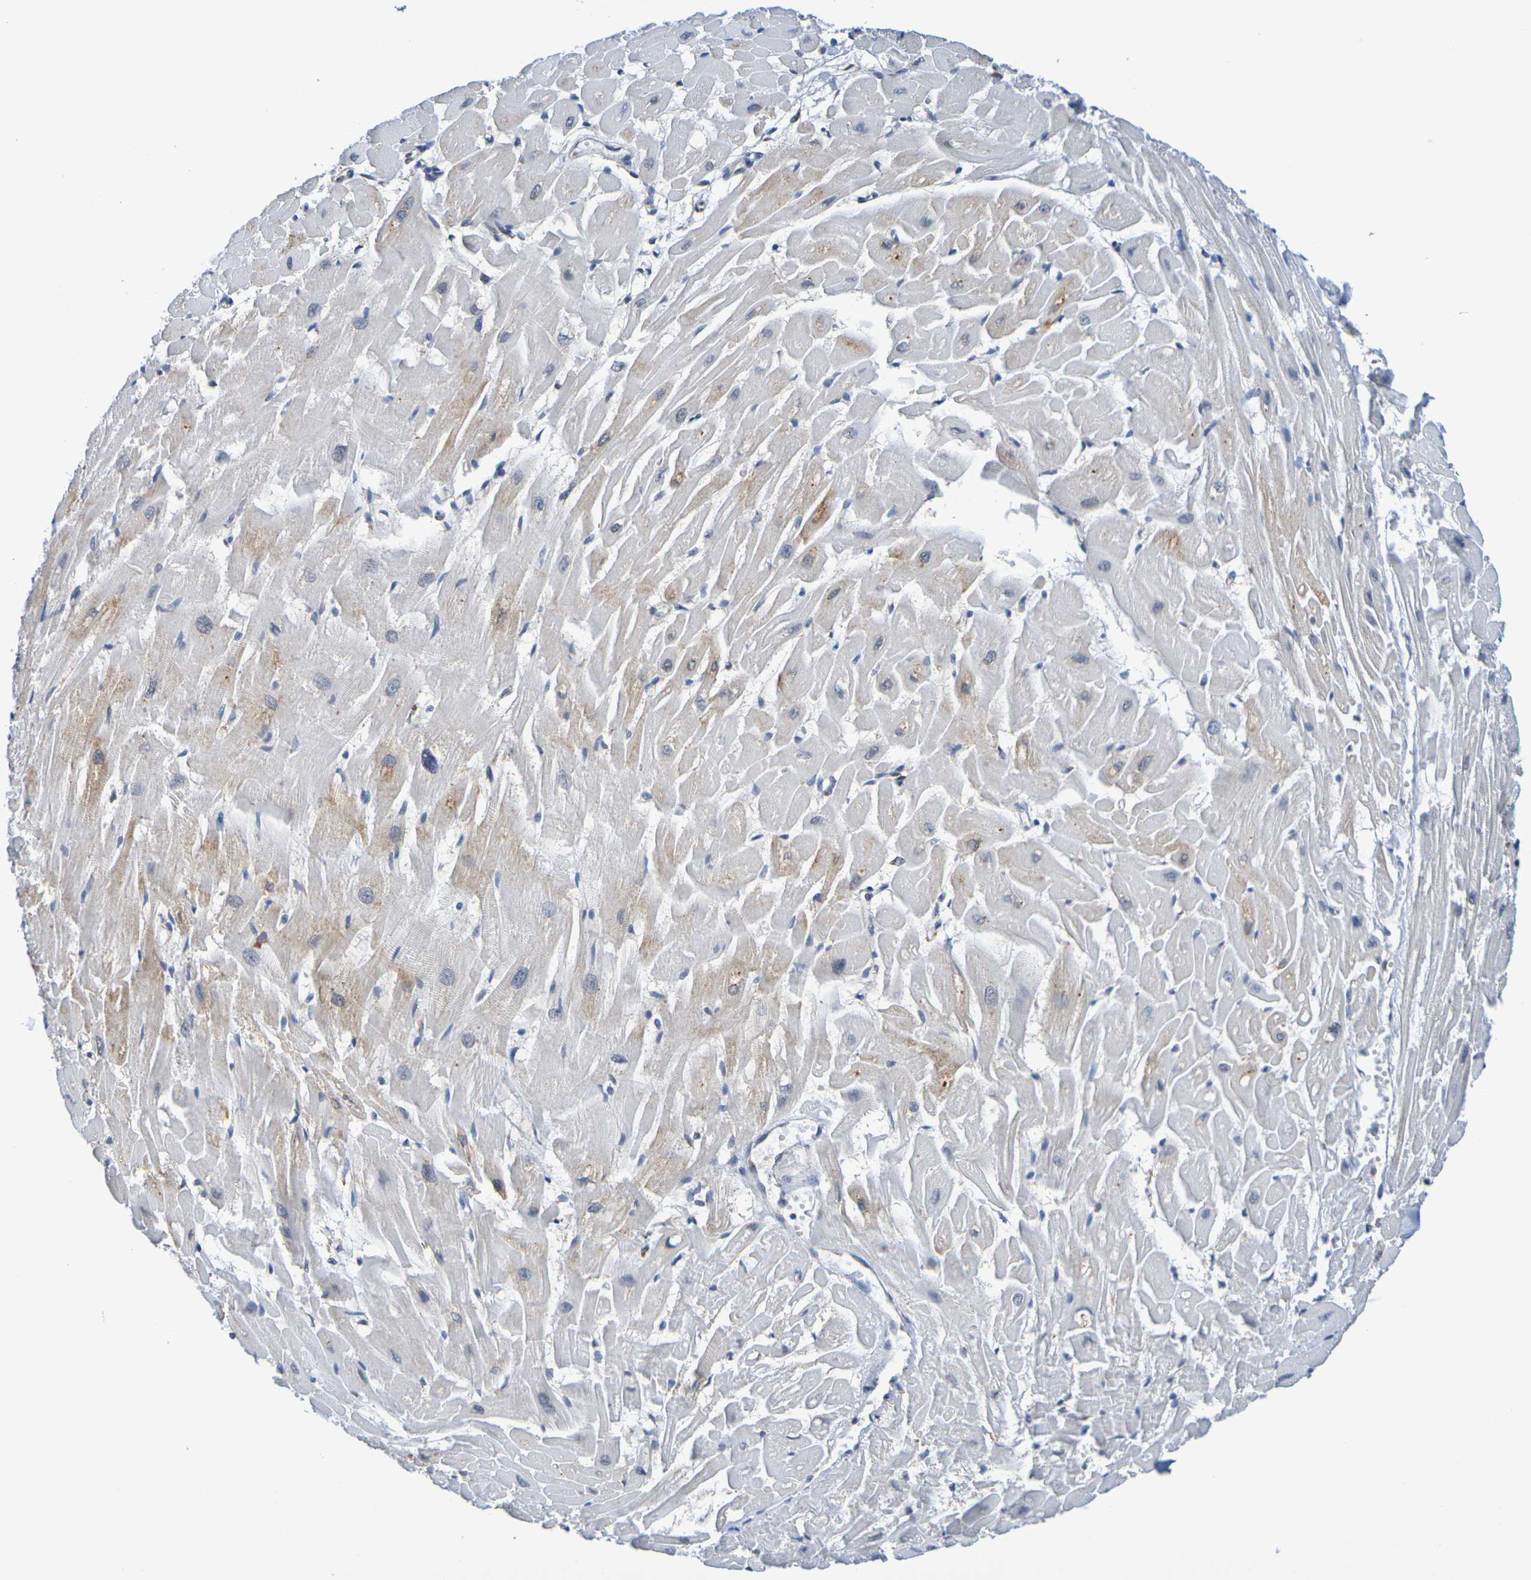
{"staining": {"intensity": "weak", "quantity": "<25%", "location": "cytoplasmic/membranous"}, "tissue": "heart muscle", "cell_type": "Cardiomyocytes", "image_type": "normal", "snomed": [{"axis": "morphology", "description": "Normal tissue, NOS"}, {"axis": "topography", "description": "Heart"}], "caption": "Immunohistochemical staining of benign human heart muscle reveals no significant expression in cardiomyocytes.", "gene": "CHRNB1", "patient": {"sex": "female", "age": 19}}